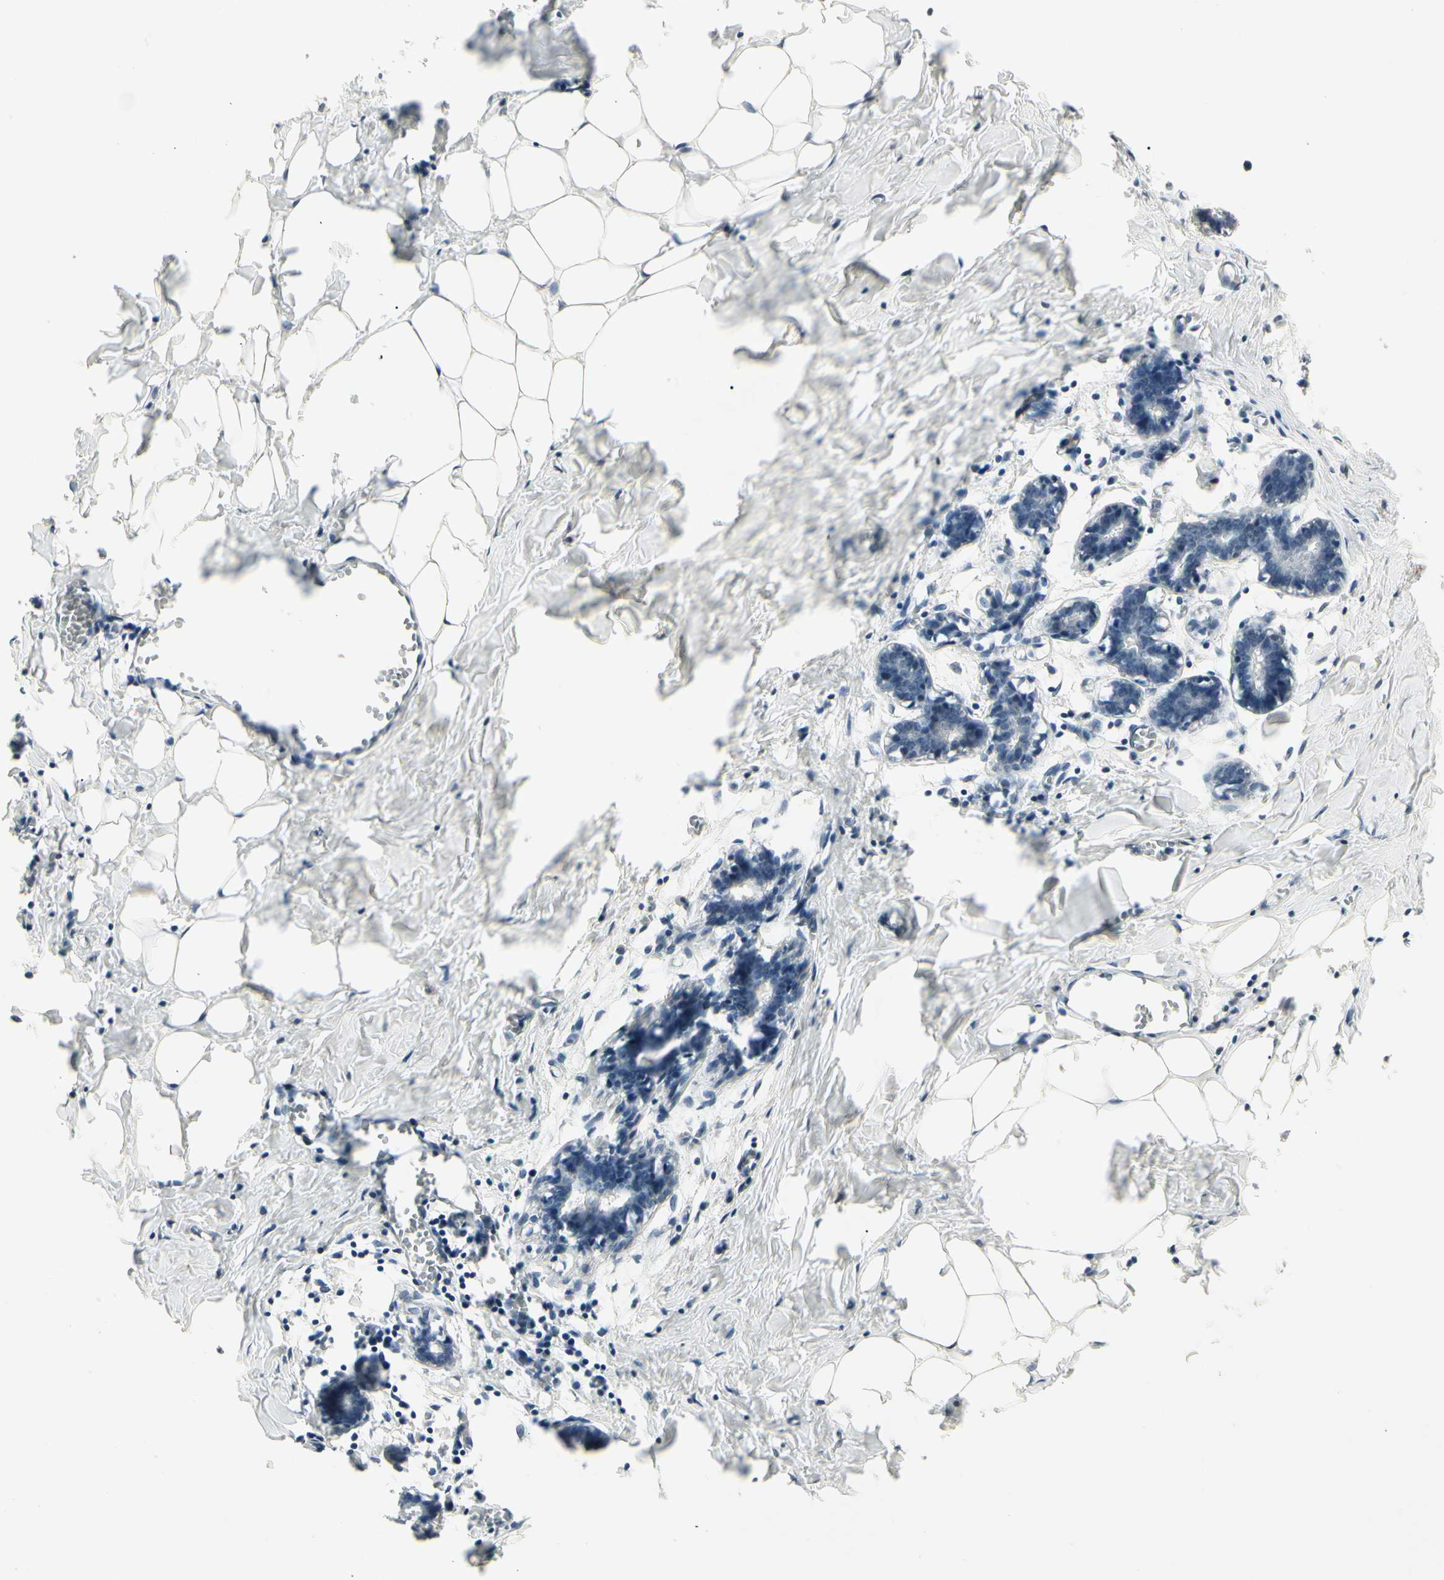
{"staining": {"intensity": "negative", "quantity": "none", "location": "none"}, "tissue": "breast", "cell_type": "Adipocytes", "image_type": "normal", "snomed": [{"axis": "morphology", "description": "Normal tissue, NOS"}, {"axis": "topography", "description": "Breast"}], "caption": "Photomicrograph shows no protein staining in adipocytes of benign breast. (IHC, brightfield microscopy, high magnification).", "gene": "FOXJ2", "patient": {"sex": "female", "age": 27}}